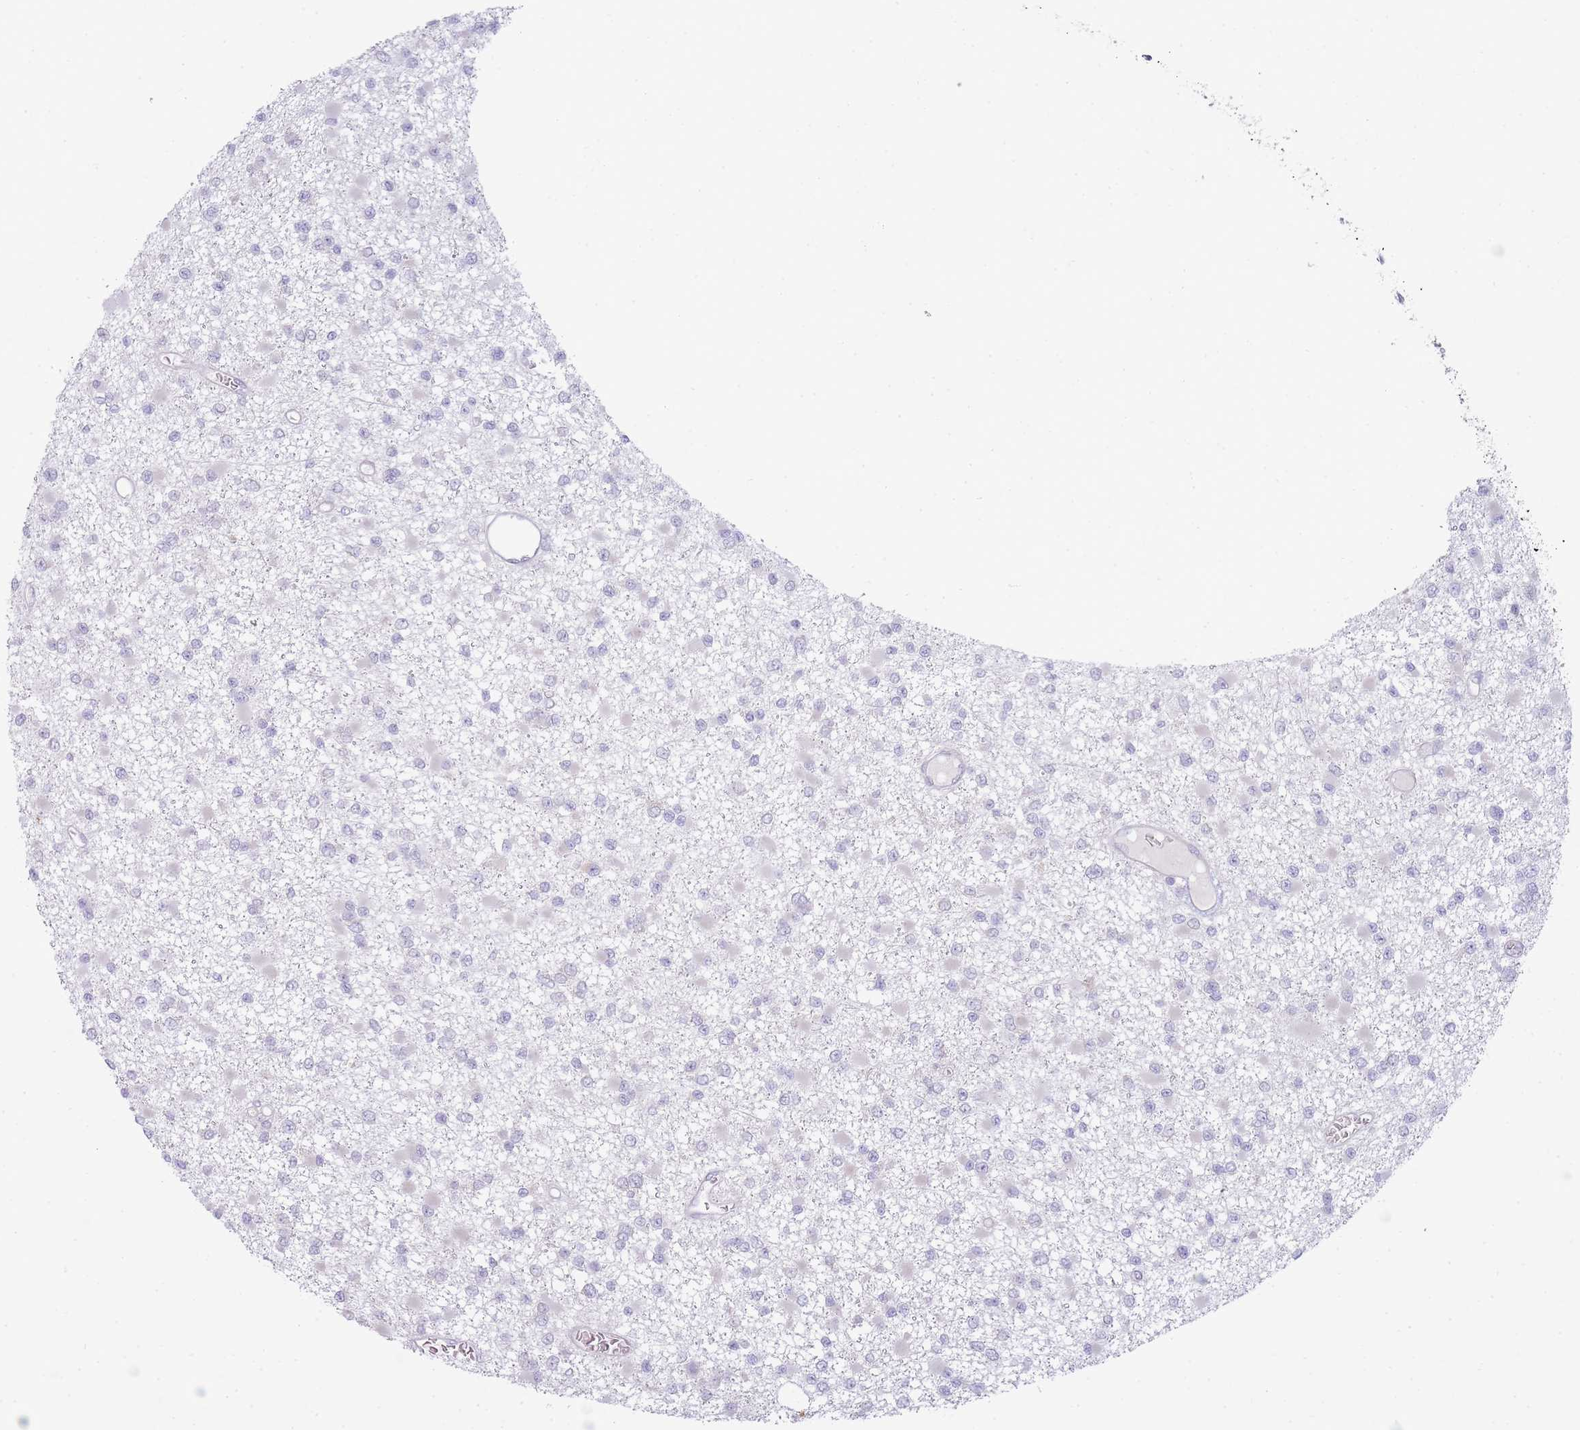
{"staining": {"intensity": "negative", "quantity": "none", "location": "none"}, "tissue": "glioma", "cell_type": "Tumor cells", "image_type": "cancer", "snomed": [{"axis": "morphology", "description": "Glioma, malignant, Low grade"}, {"axis": "topography", "description": "Brain"}], "caption": "There is no significant expression in tumor cells of malignant glioma (low-grade).", "gene": "OR5L2", "patient": {"sex": "female", "age": 22}}